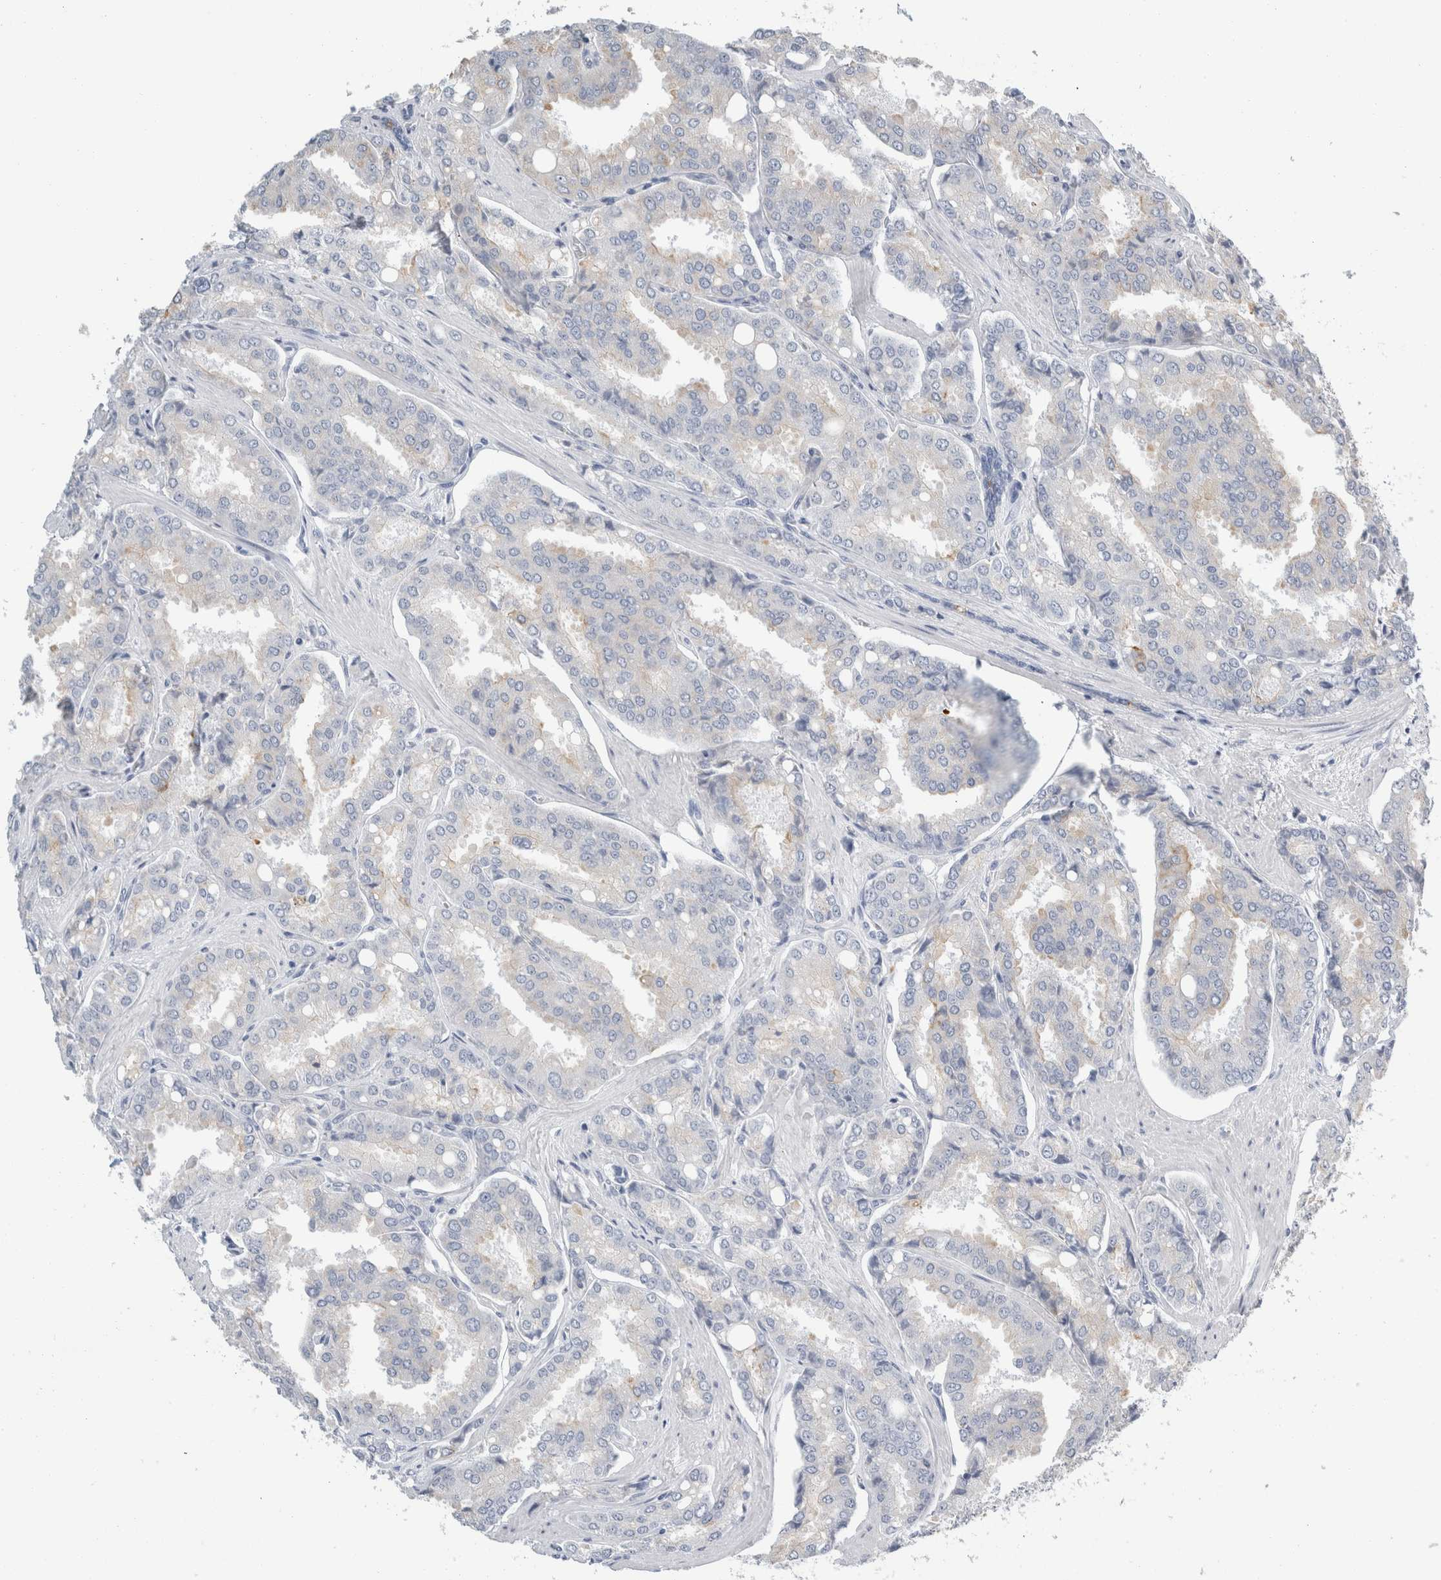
{"staining": {"intensity": "negative", "quantity": "none", "location": "none"}, "tissue": "prostate cancer", "cell_type": "Tumor cells", "image_type": "cancer", "snomed": [{"axis": "morphology", "description": "Adenocarcinoma, High grade"}, {"axis": "topography", "description": "Prostate"}], "caption": "Immunohistochemical staining of human prostate high-grade adenocarcinoma displays no significant staining in tumor cells.", "gene": "RPH3AL", "patient": {"sex": "male", "age": 50}}